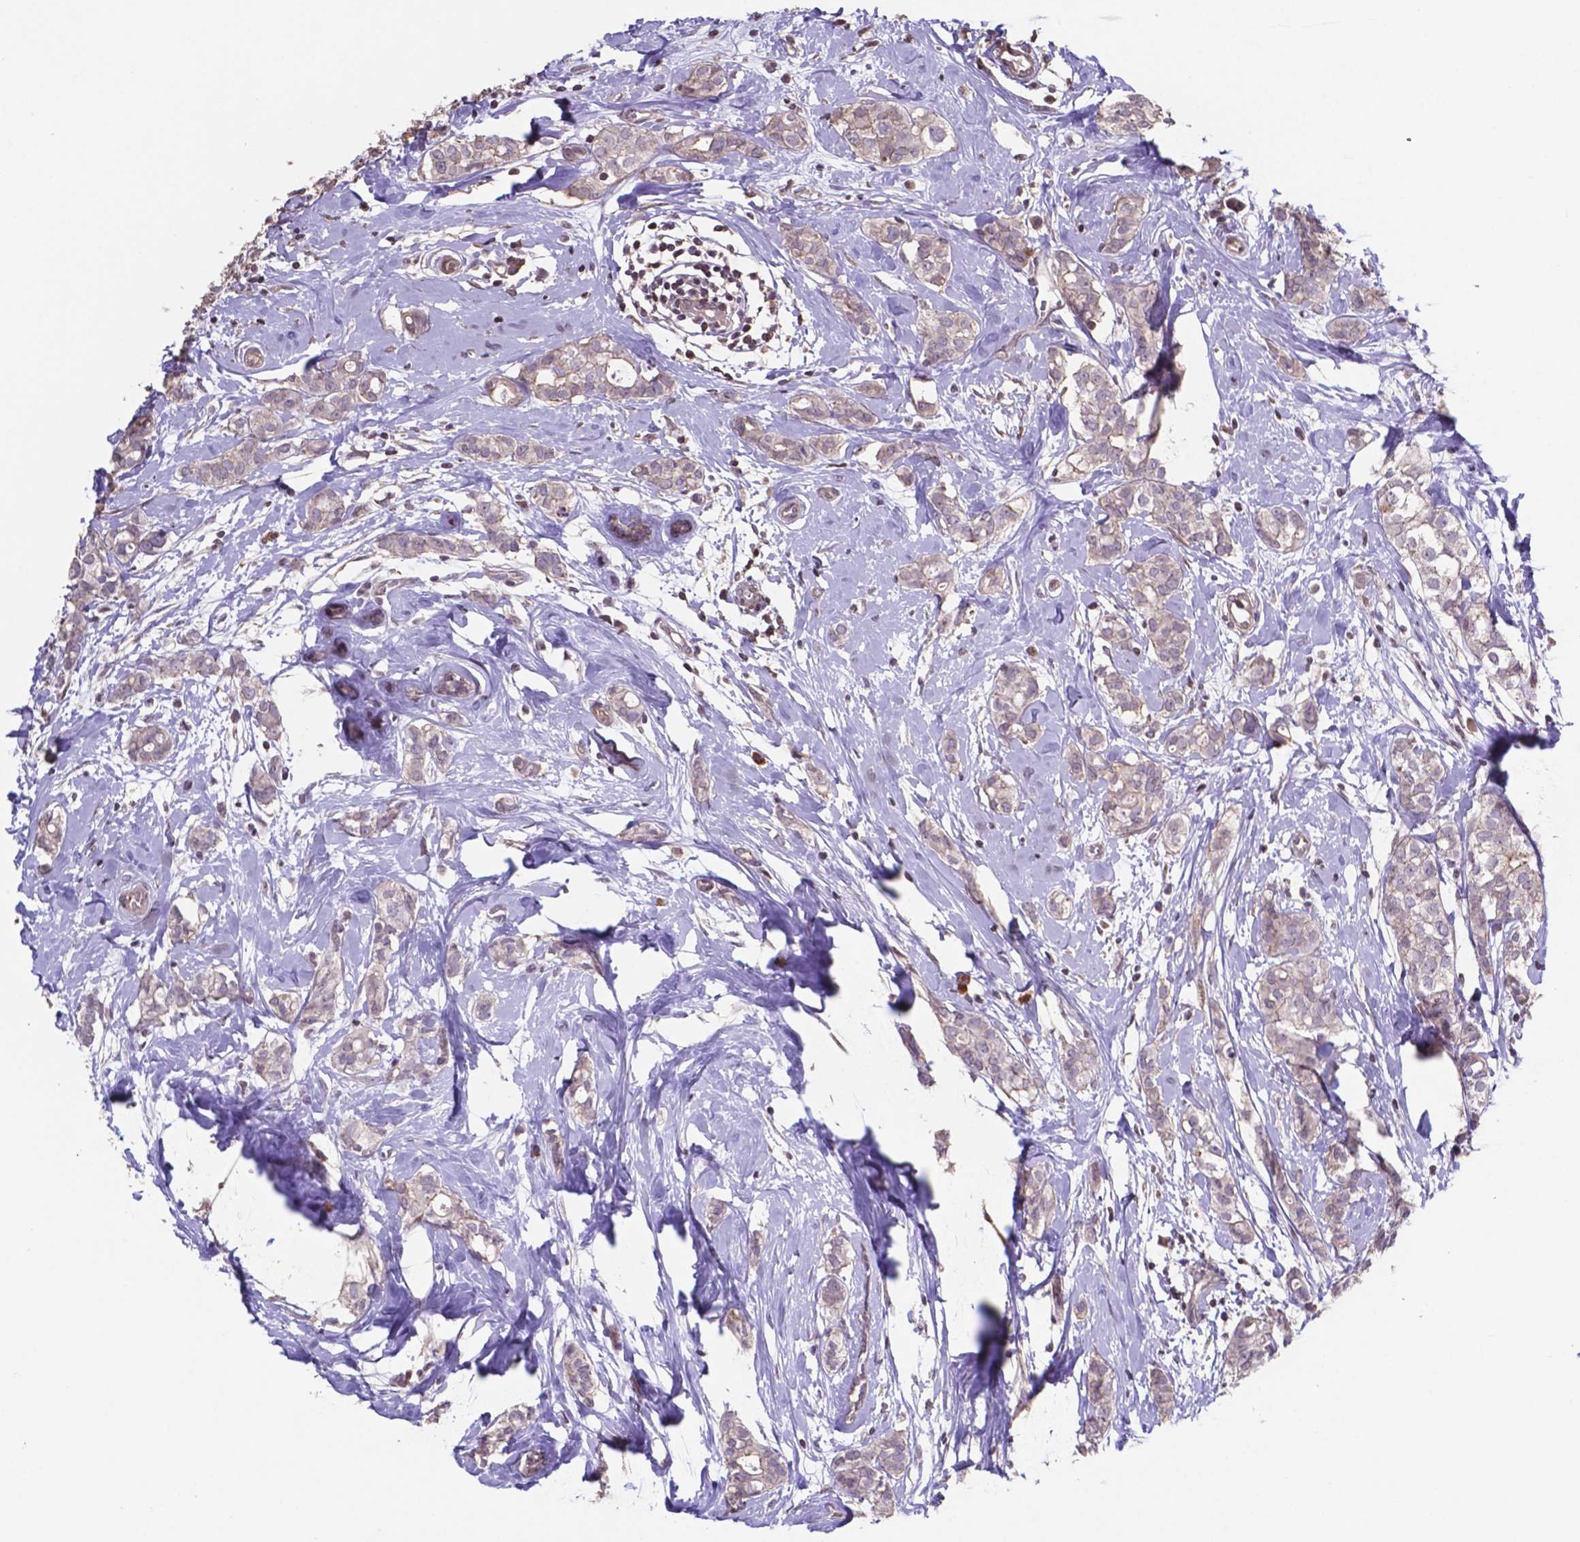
{"staining": {"intensity": "weak", "quantity": "<25%", "location": "cytoplasmic/membranous"}, "tissue": "breast cancer", "cell_type": "Tumor cells", "image_type": "cancer", "snomed": [{"axis": "morphology", "description": "Duct carcinoma"}, {"axis": "topography", "description": "Breast"}], "caption": "DAB (3,3'-diaminobenzidine) immunohistochemical staining of human breast cancer (invasive ductal carcinoma) exhibits no significant positivity in tumor cells. (DAB immunohistochemistry (IHC), high magnification).", "gene": "MLC1", "patient": {"sex": "female", "age": 40}}